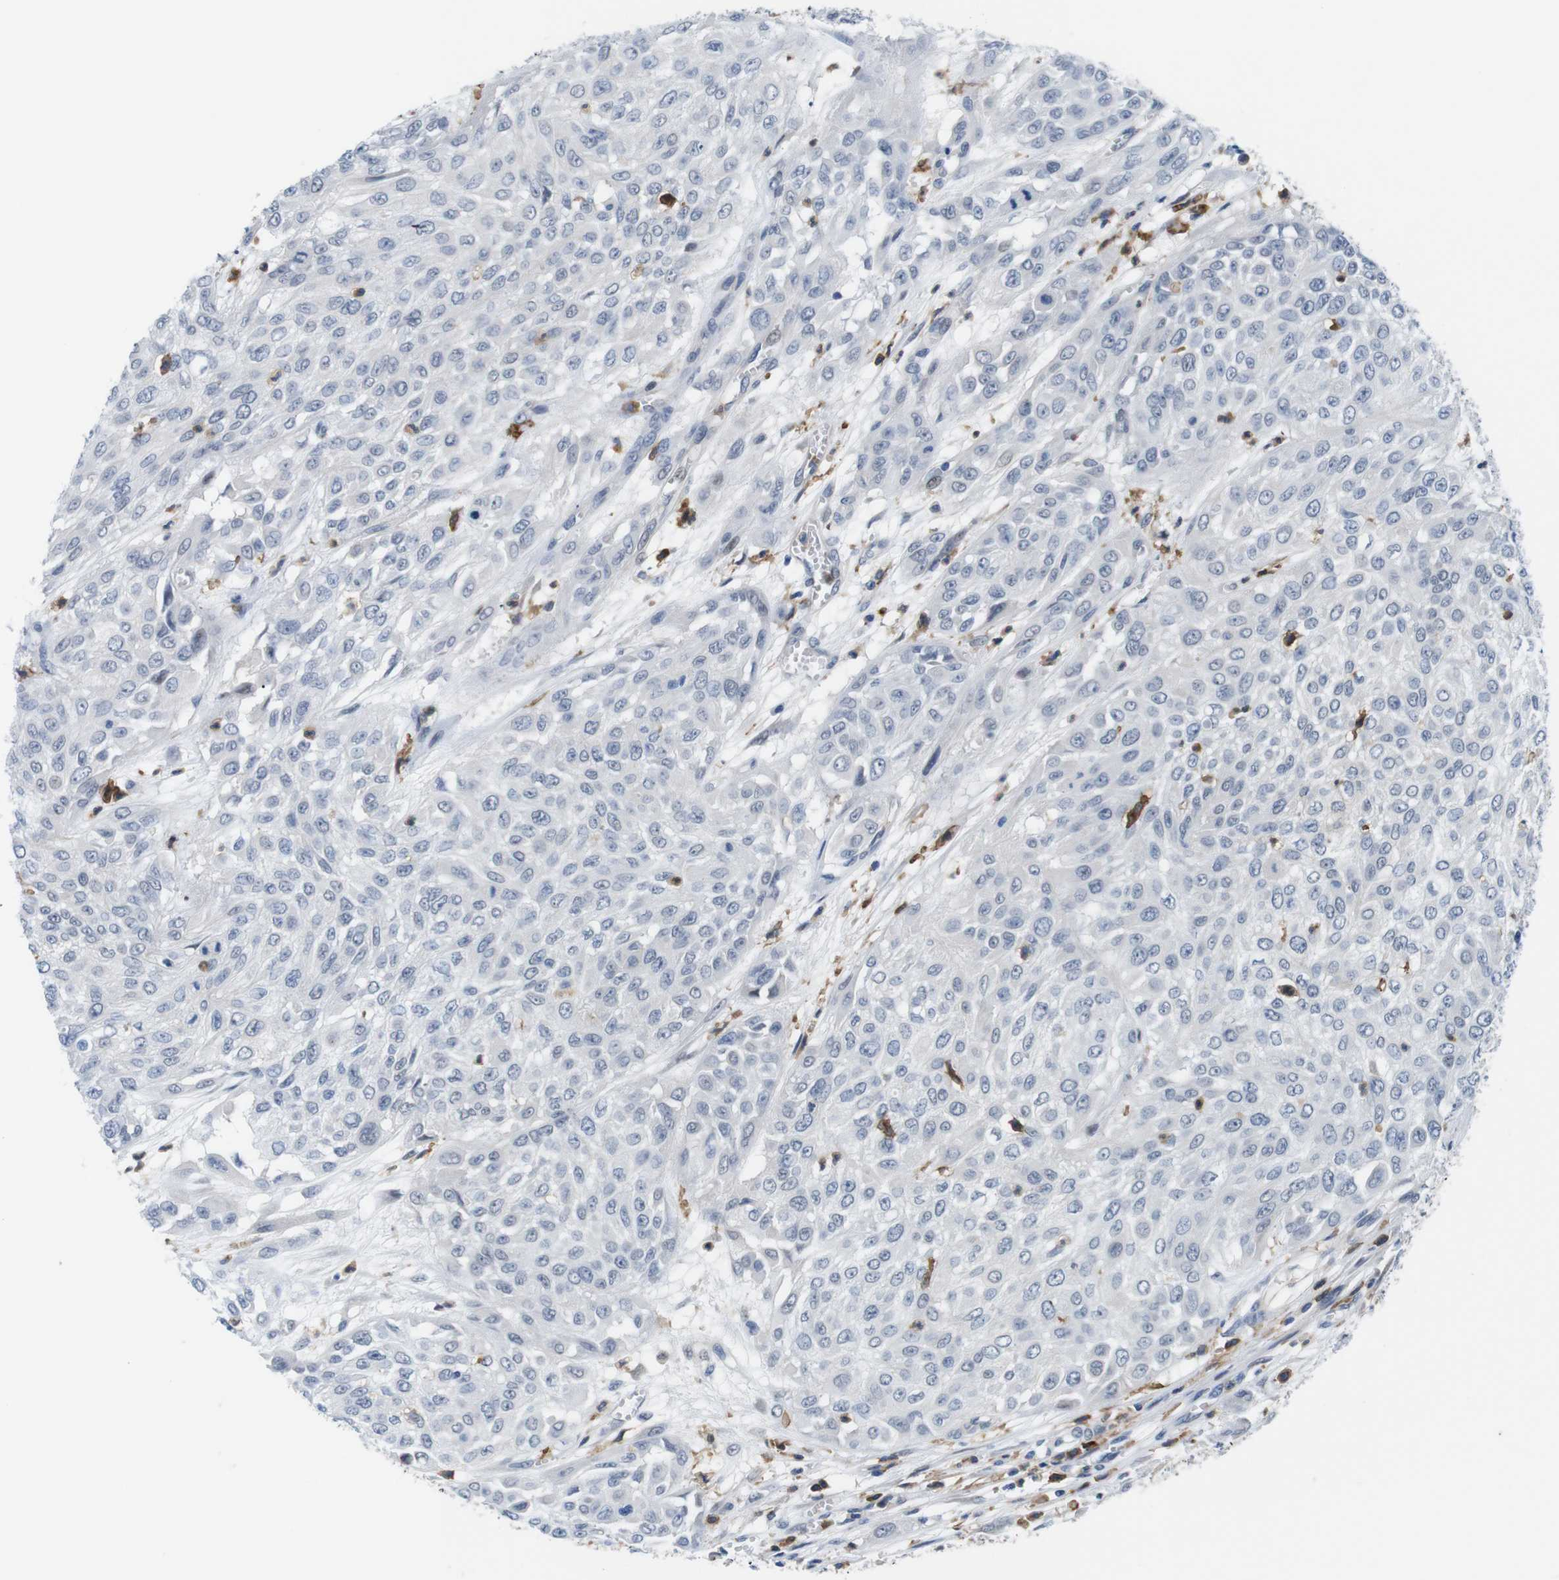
{"staining": {"intensity": "negative", "quantity": "none", "location": "none"}, "tissue": "urothelial cancer", "cell_type": "Tumor cells", "image_type": "cancer", "snomed": [{"axis": "morphology", "description": "Urothelial carcinoma, High grade"}, {"axis": "topography", "description": "Urinary bladder"}], "caption": "Immunohistochemical staining of urothelial cancer displays no significant expression in tumor cells.", "gene": "CD300C", "patient": {"sex": "male", "age": 57}}